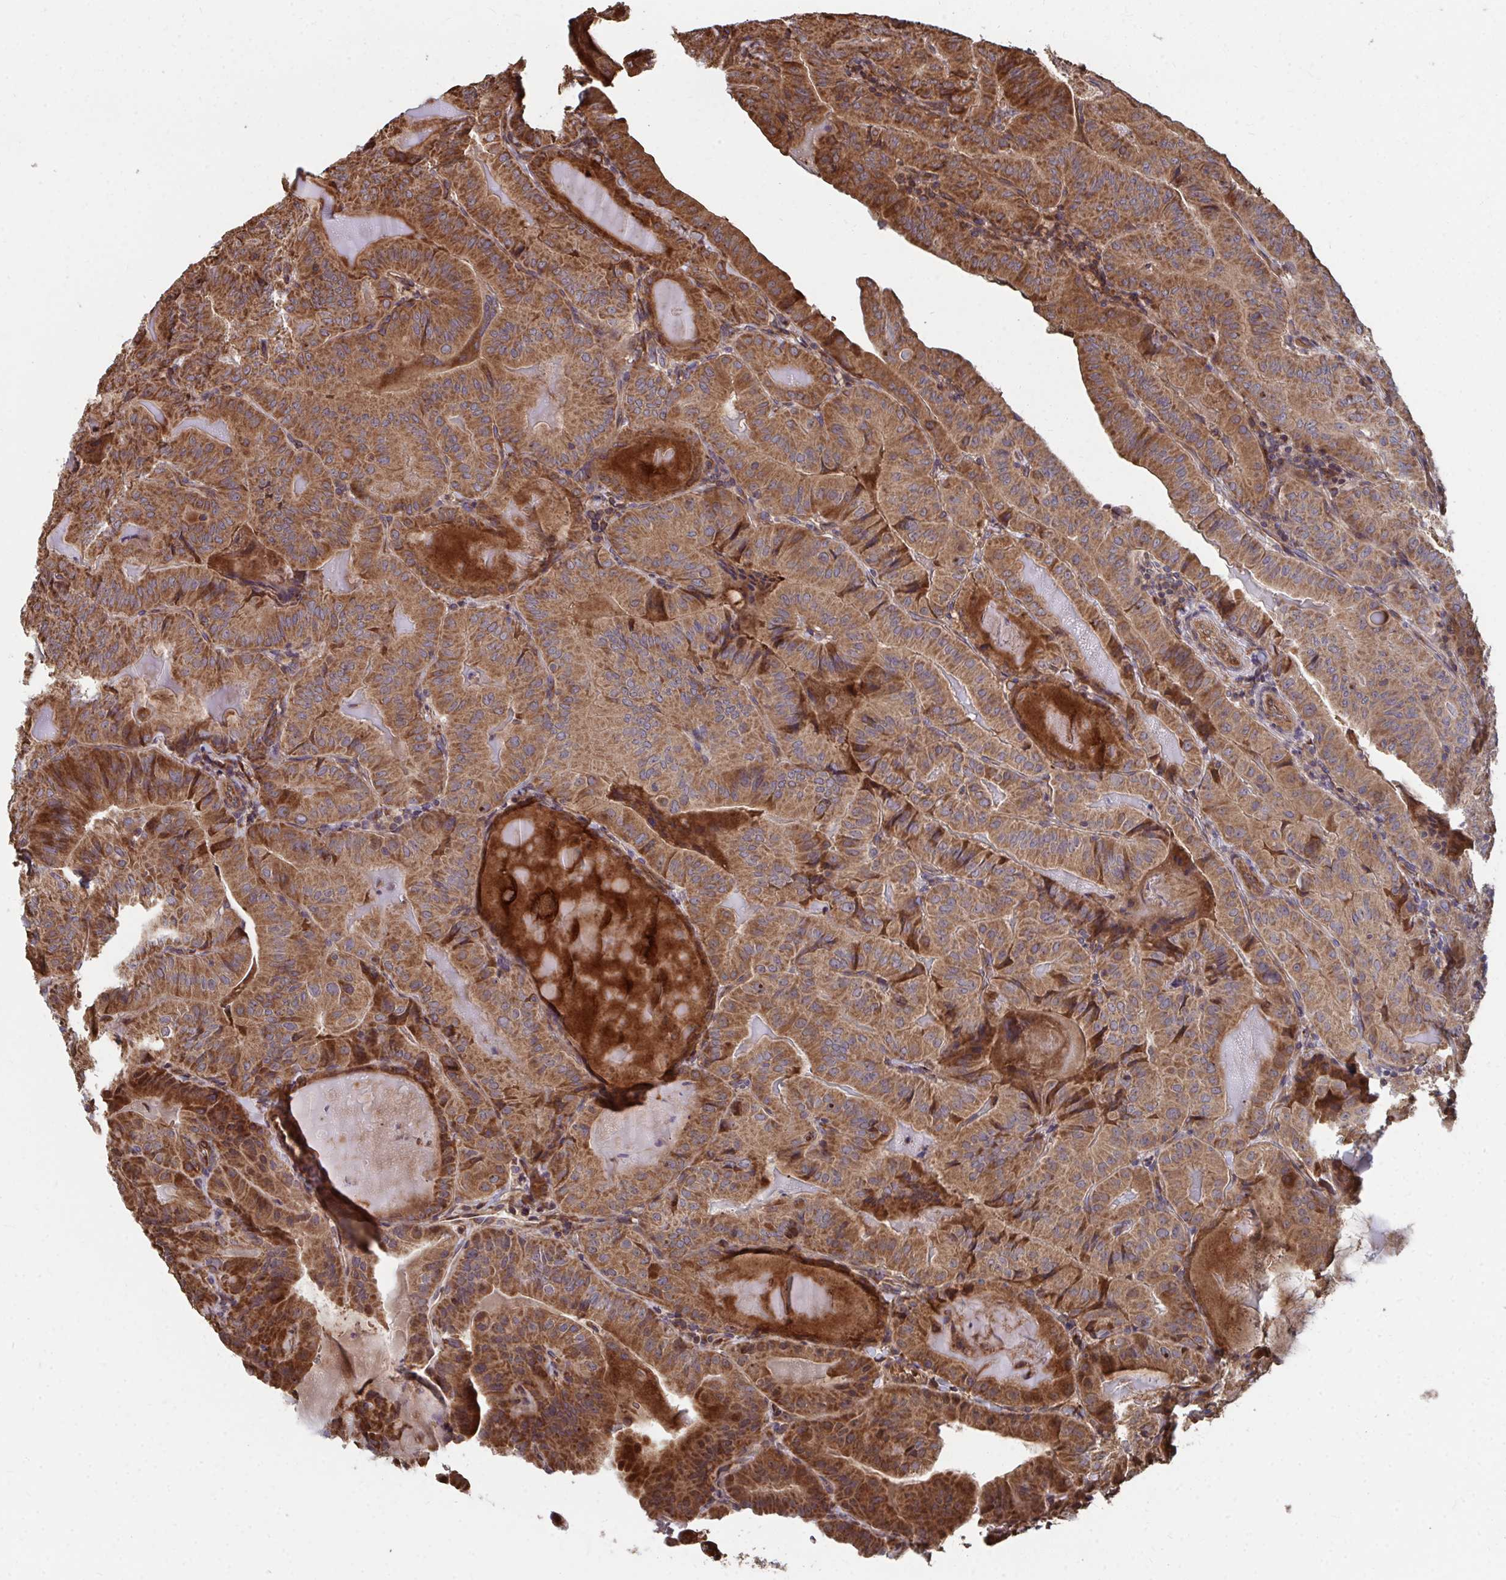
{"staining": {"intensity": "strong", "quantity": ">75%", "location": "cytoplasmic/membranous"}, "tissue": "thyroid cancer", "cell_type": "Tumor cells", "image_type": "cancer", "snomed": [{"axis": "morphology", "description": "Papillary adenocarcinoma, NOS"}, {"axis": "topography", "description": "Thyroid gland"}], "caption": "Immunohistochemical staining of human papillary adenocarcinoma (thyroid) shows high levels of strong cytoplasmic/membranous positivity in approximately >75% of tumor cells. Nuclei are stained in blue.", "gene": "FAM89A", "patient": {"sex": "female", "age": 68}}